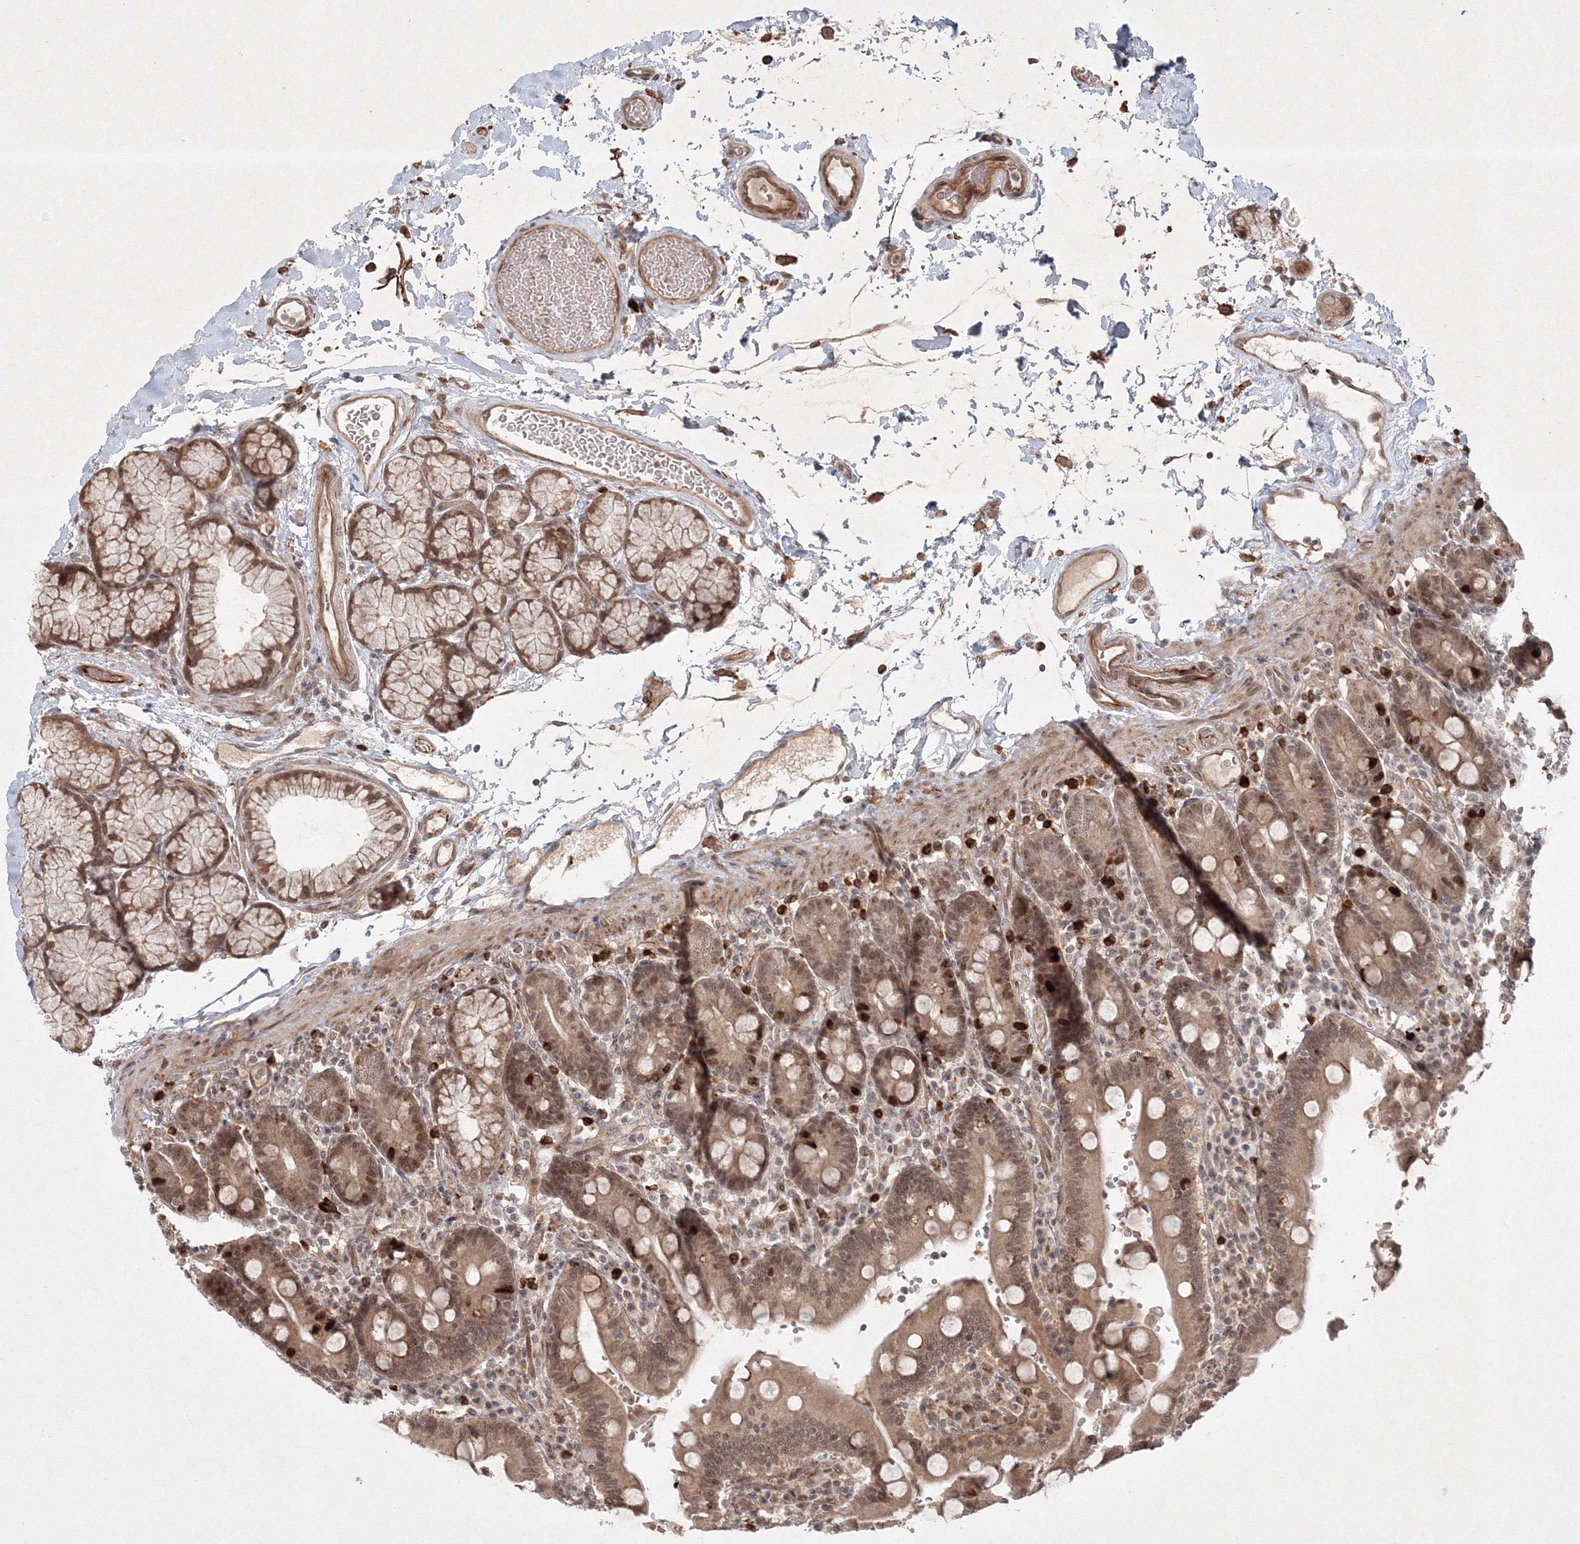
{"staining": {"intensity": "strong", "quantity": ">75%", "location": "cytoplasmic/membranous,nuclear"}, "tissue": "duodenum", "cell_type": "Glandular cells", "image_type": "normal", "snomed": [{"axis": "morphology", "description": "Normal tissue, NOS"}, {"axis": "topography", "description": "Small intestine, NOS"}], "caption": "Immunohistochemistry (IHC) (DAB) staining of benign duodenum reveals strong cytoplasmic/membranous,nuclear protein staining in about >75% of glandular cells. Using DAB (3,3'-diaminobenzidine) (brown) and hematoxylin (blue) stains, captured at high magnification using brightfield microscopy.", "gene": "KIF20A", "patient": {"sex": "female", "age": 71}}